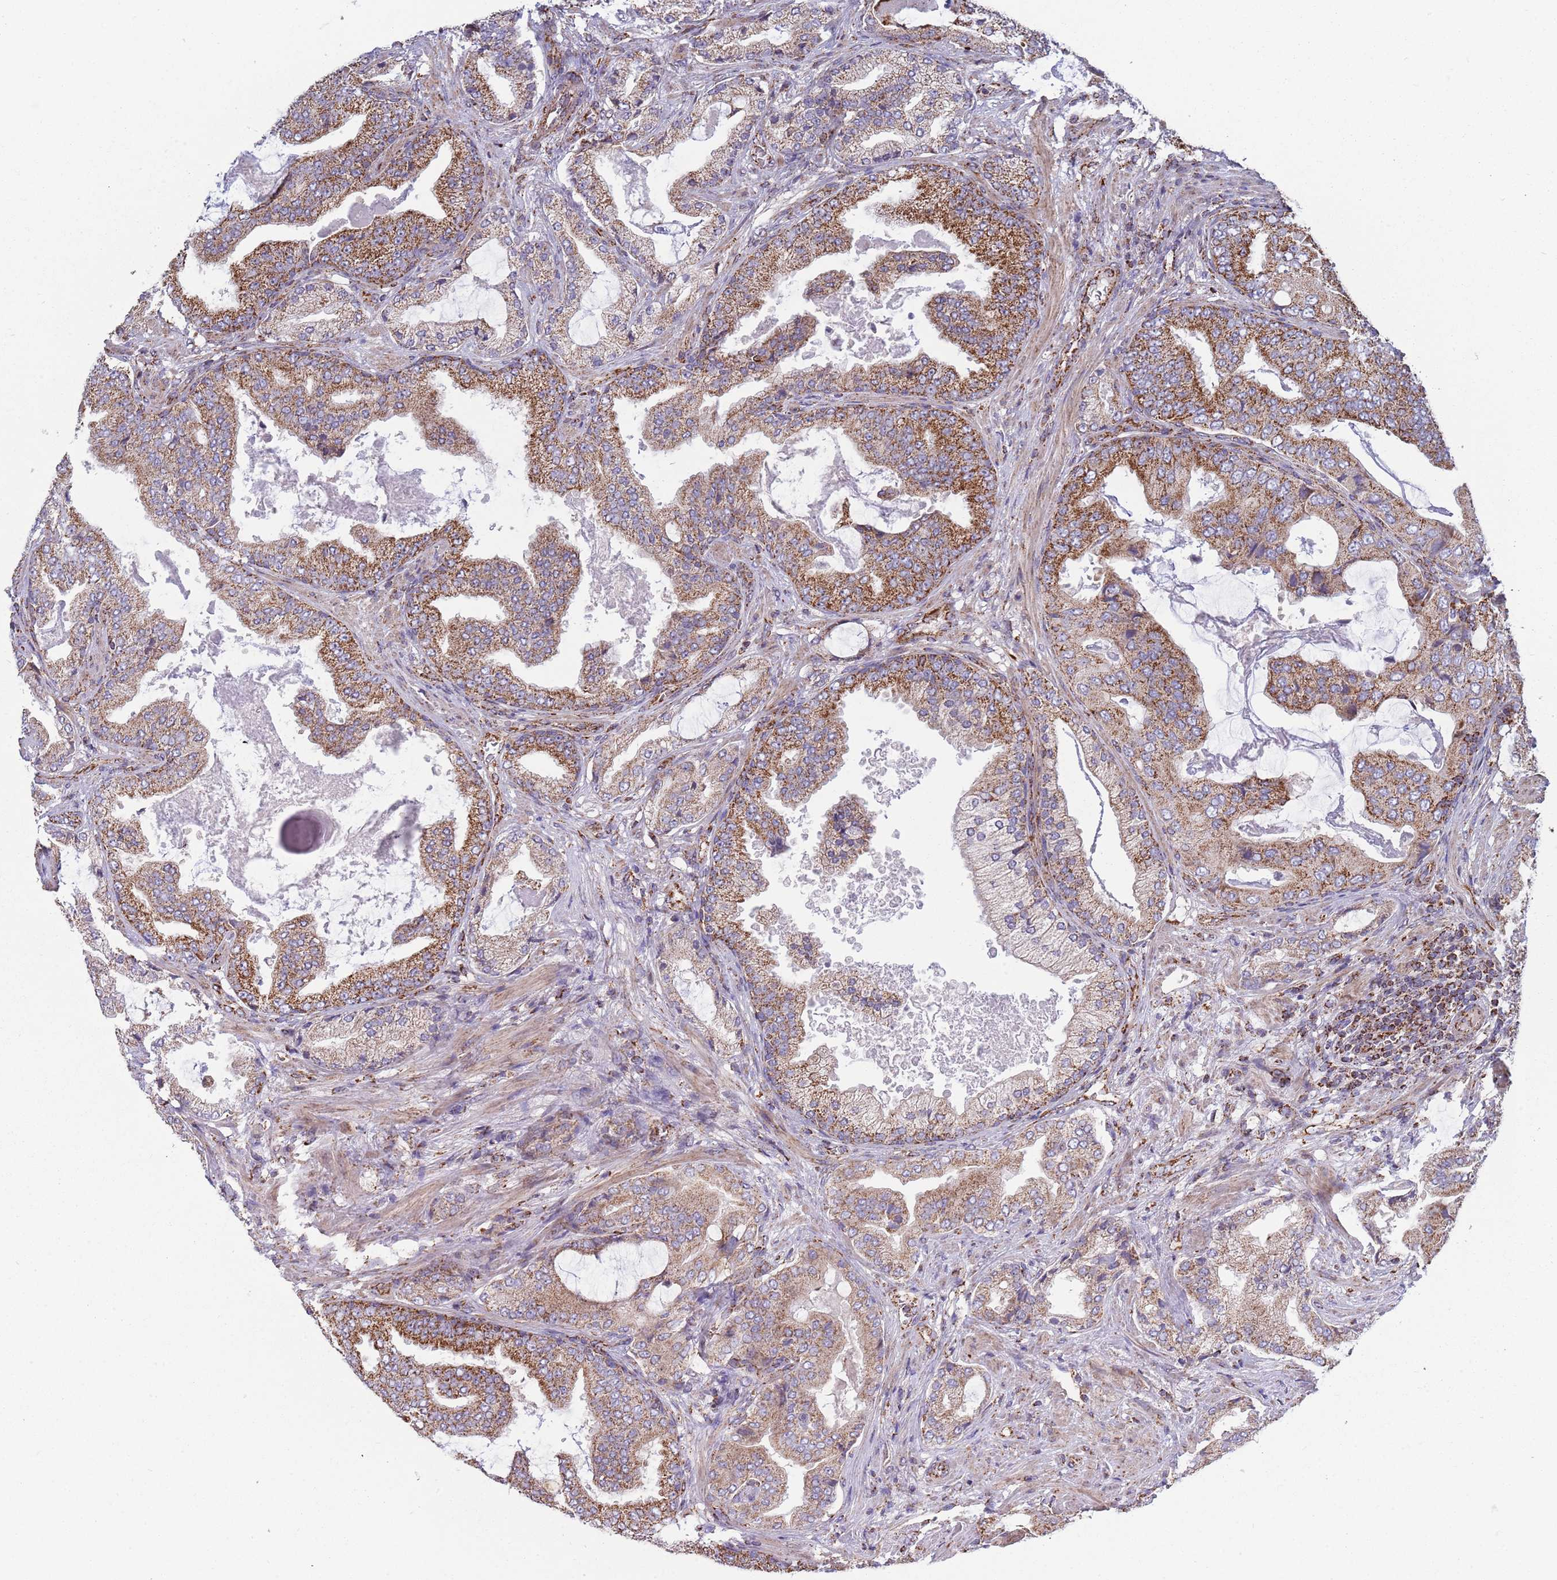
{"staining": {"intensity": "strong", "quantity": ">75%", "location": "cytoplasmic/membranous"}, "tissue": "prostate cancer", "cell_type": "Tumor cells", "image_type": "cancer", "snomed": [{"axis": "morphology", "description": "Adenocarcinoma, High grade"}, {"axis": "topography", "description": "Prostate"}], "caption": "Protein expression analysis of human prostate cancer reveals strong cytoplasmic/membranous positivity in approximately >75% of tumor cells.", "gene": "VPS16", "patient": {"sex": "male", "age": 68}}